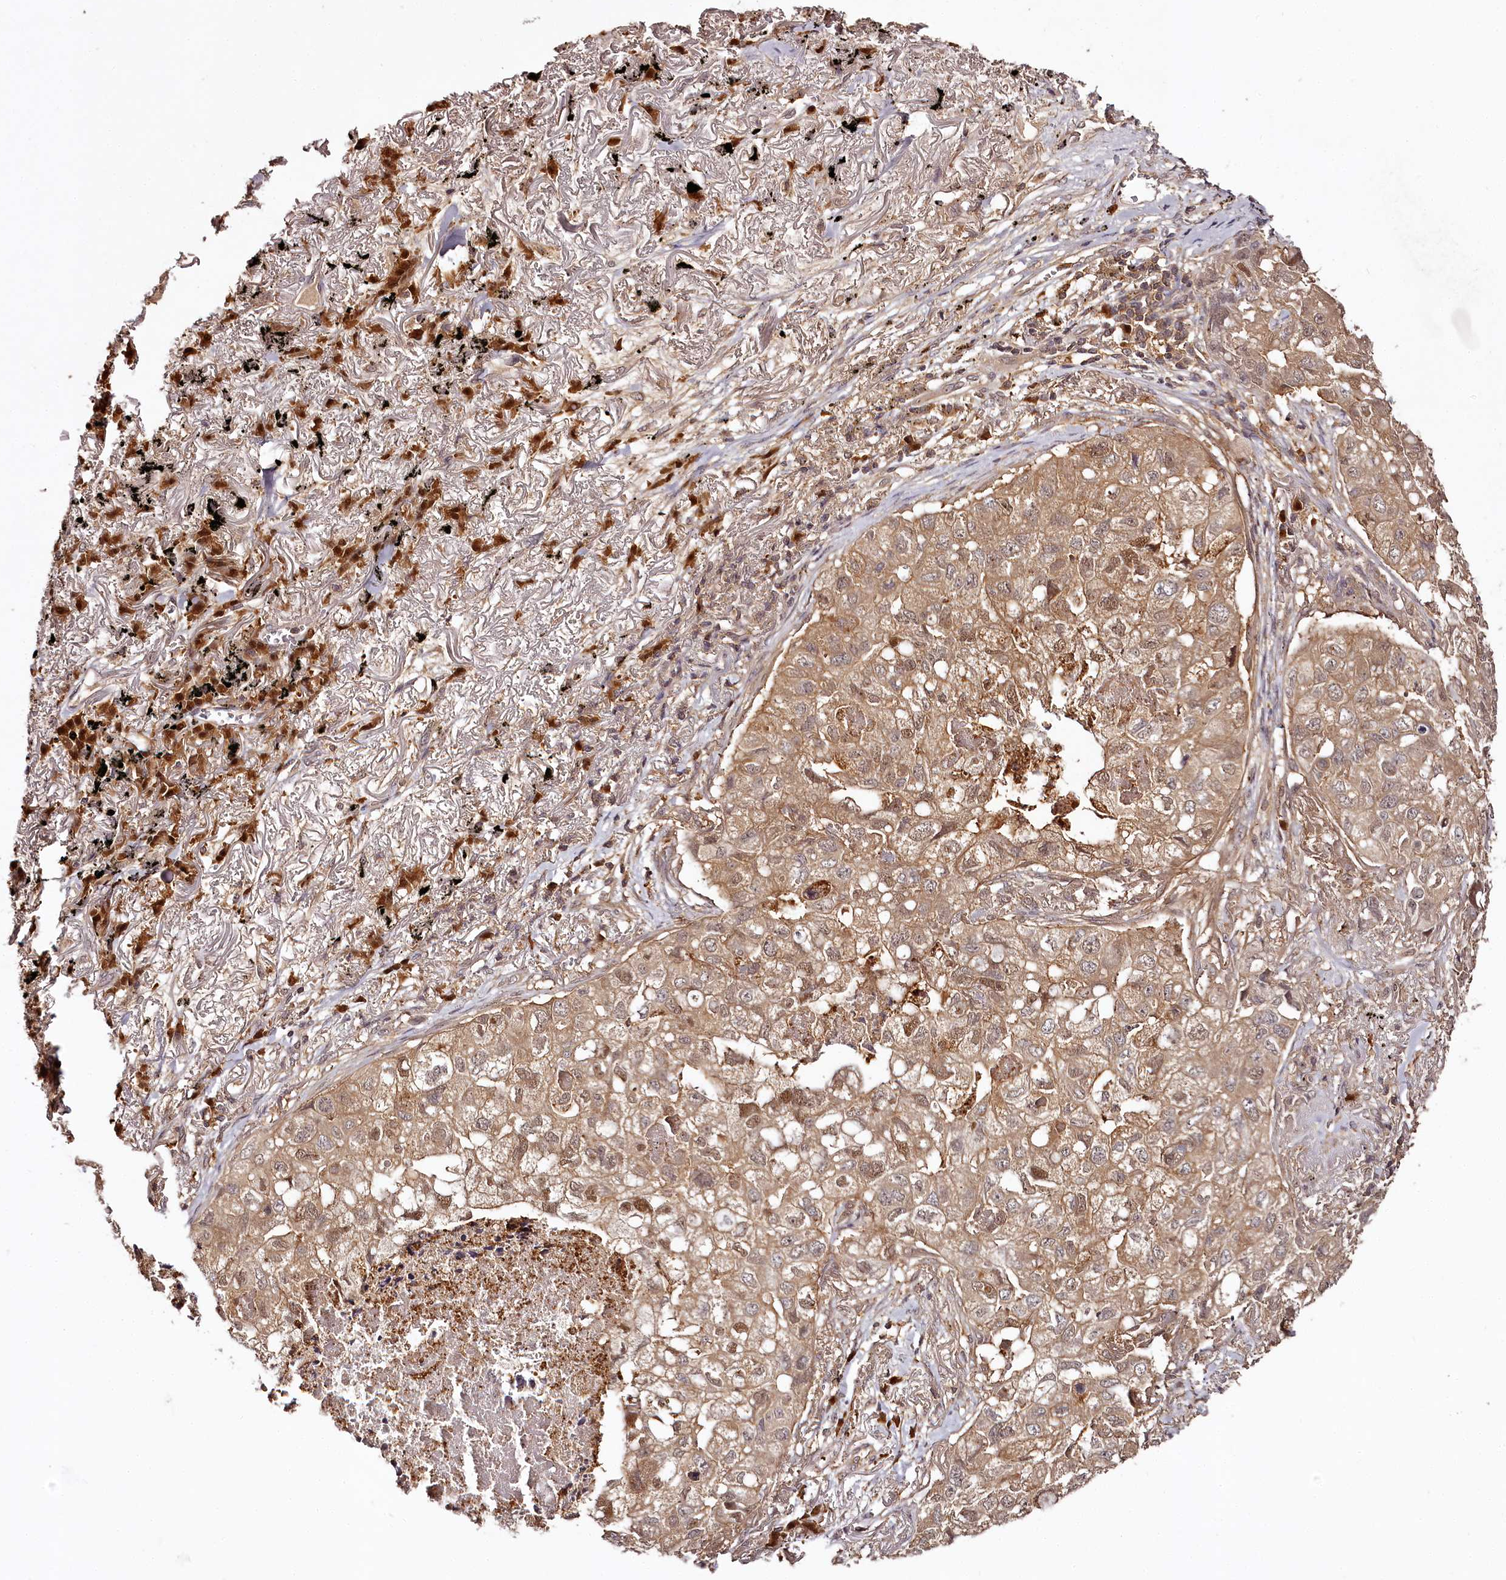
{"staining": {"intensity": "moderate", "quantity": ">75%", "location": "cytoplasmic/membranous,nuclear"}, "tissue": "lung cancer", "cell_type": "Tumor cells", "image_type": "cancer", "snomed": [{"axis": "morphology", "description": "Adenocarcinoma, NOS"}, {"axis": "topography", "description": "Lung"}], "caption": "Approximately >75% of tumor cells in lung adenocarcinoma show moderate cytoplasmic/membranous and nuclear protein expression as visualized by brown immunohistochemical staining.", "gene": "TTC12", "patient": {"sex": "male", "age": 65}}